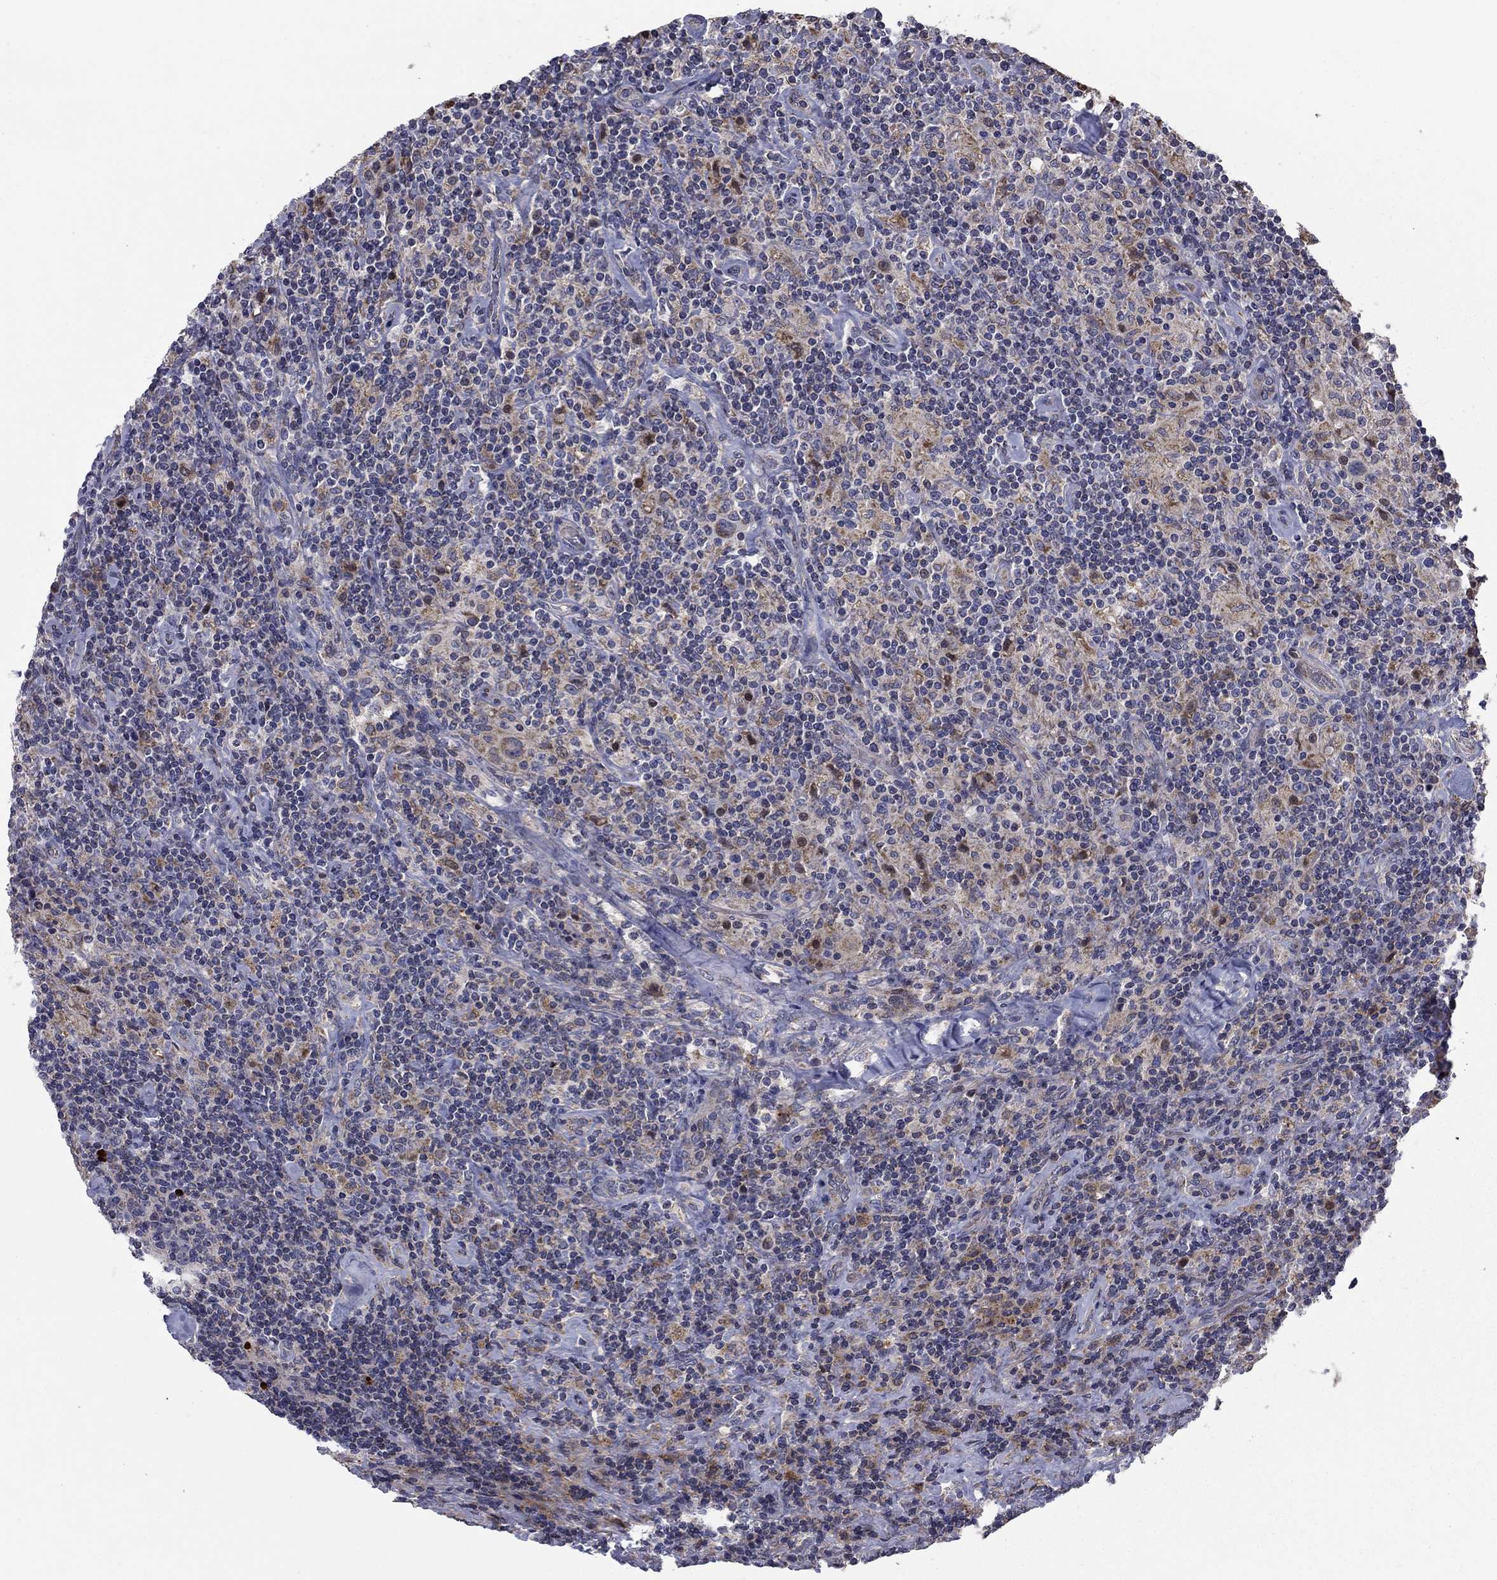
{"staining": {"intensity": "negative", "quantity": "none", "location": "none"}, "tissue": "lymphoma", "cell_type": "Tumor cells", "image_type": "cancer", "snomed": [{"axis": "morphology", "description": "Hodgkin's disease, NOS"}, {"axis": "topography", "description": "Lymph node"}], "caption": "Tumor cells are negative for protein expression in human Hodgkin's disease.", "gene": "MMAA", "patient": {"sex": "male", "age": 70}}